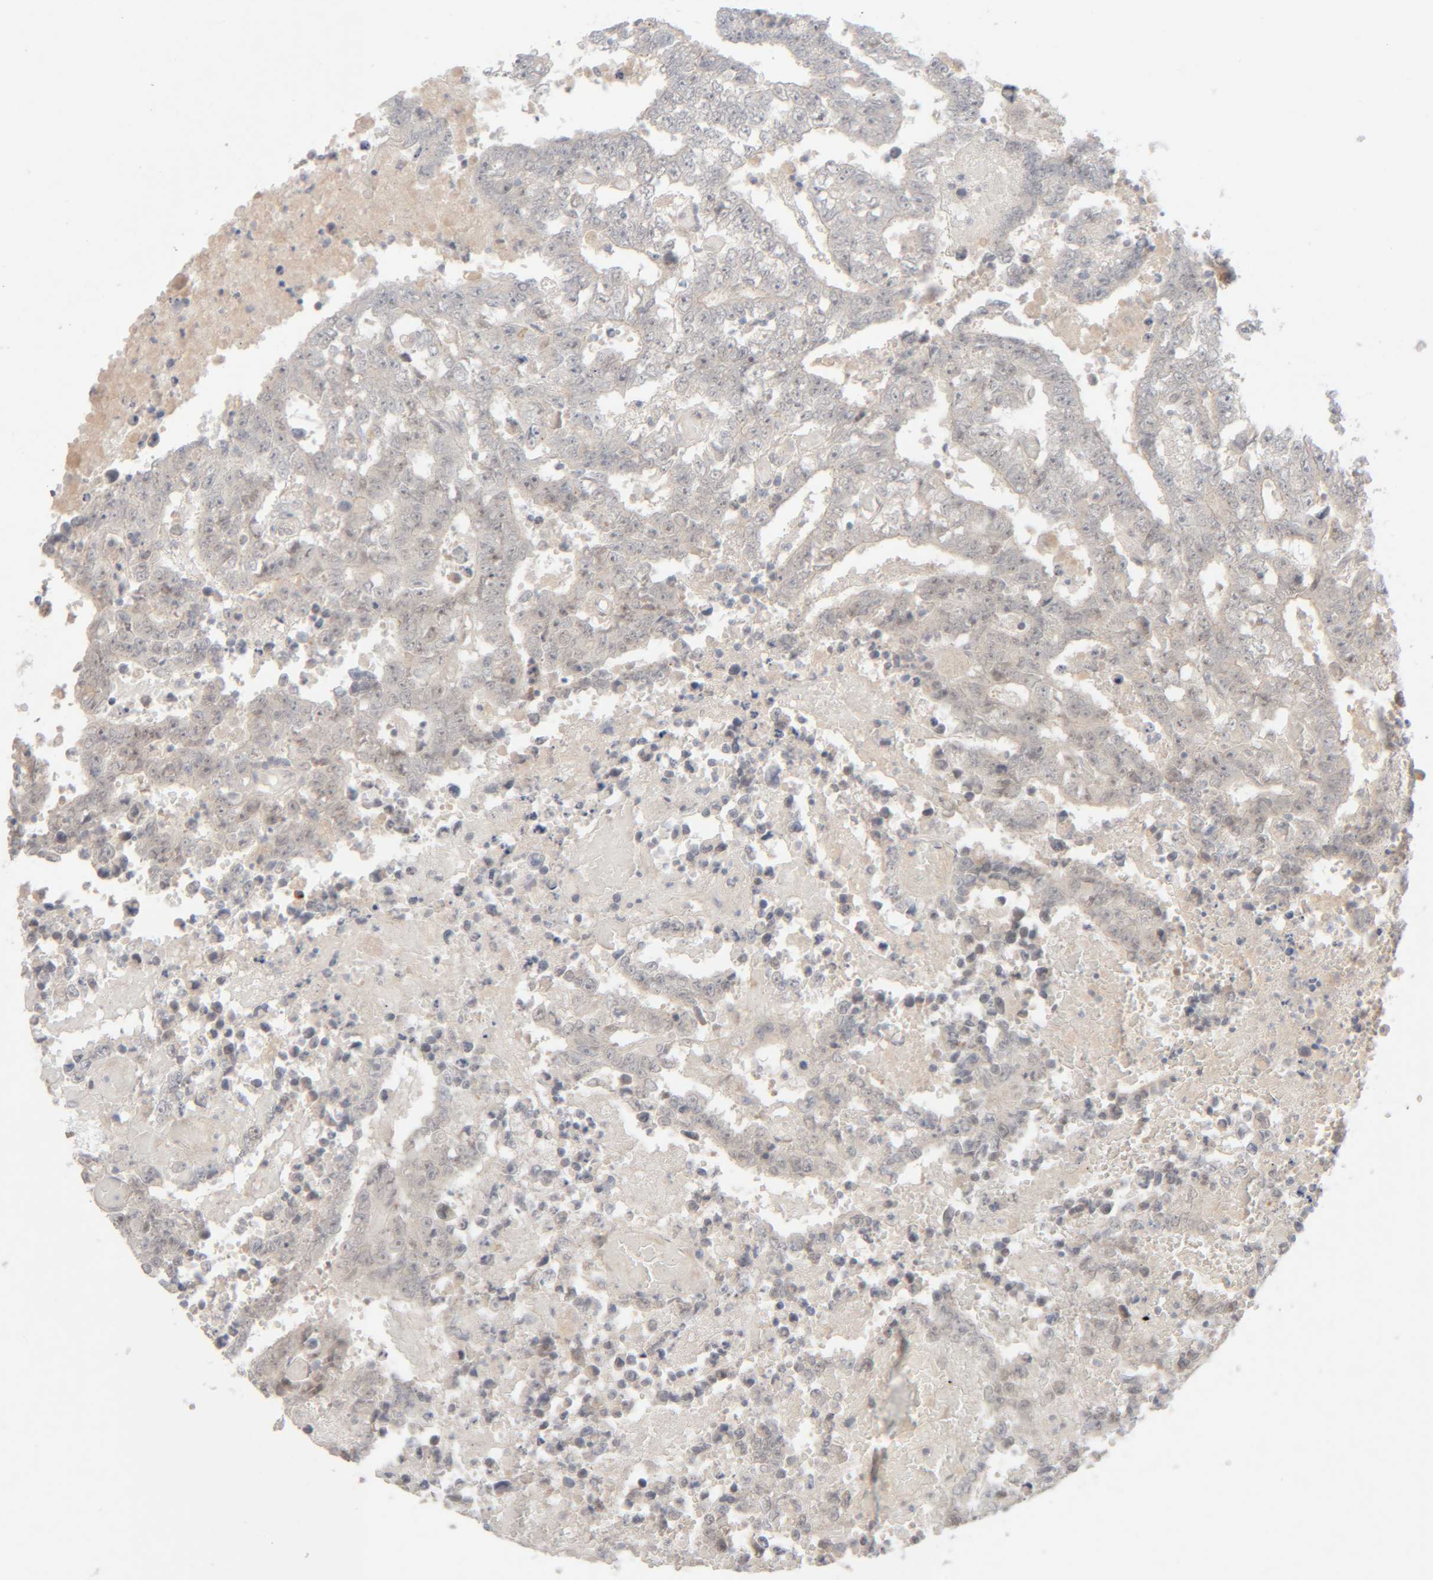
{"staining": {"intensity": "negative", "quantity": "none", "location": "none"}, "tissue": "testis cancer", "cell_type": "Tumor cells", "image_type": "cancer", "snomed": [{"axis": "morphology", "description": "Carcinoma, Embryonal, NOS"}, {"axis": "topography", "description": "Testis"}], "caption": "IHC of testis cancer (embryonal carcinoma) displays no positivity in tumor cells.", "gene": "CHKA", "patient": {"sex": "male", "age": 25}}